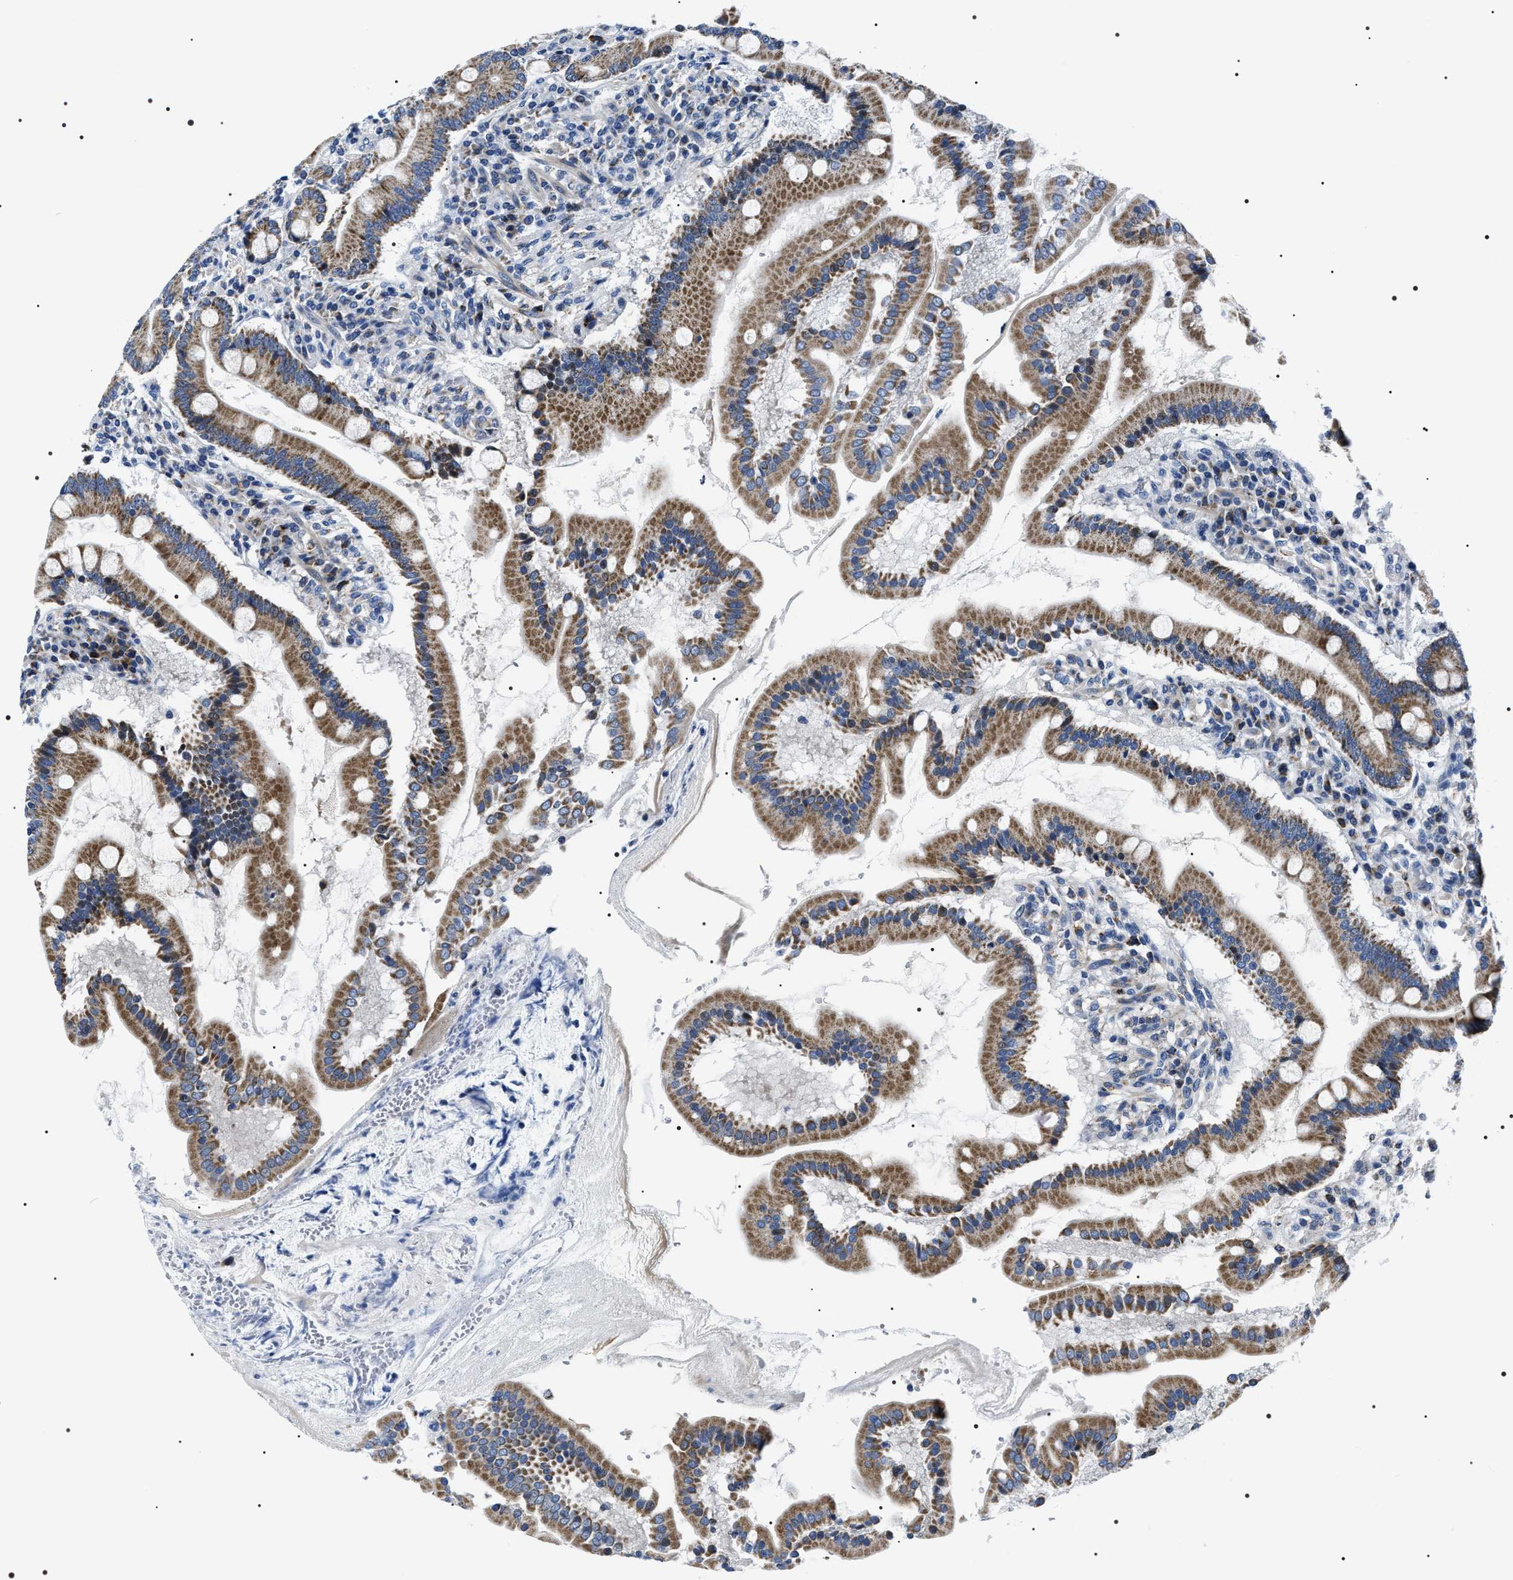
{"staining": {"intensity": "strong", "quantity": ">75%", "location": "cytoplasmic/membranous"}, "tissue": "duodenum", "cell_type": "Glandular cells", "image_type": "normal", "snomed": [{"axis": "morphology", "description": "Normal tissue, NOS"}, {"axis": "topography", "description": "Duodenum"}], "caption": "Glandular cells exhibit high levels of strong cytoplasmic/membranous expression in about >75% of cells in unremarkable duodenum.", "gene": "NTMT1", "patient": {"sex": "male", "age": 50}}